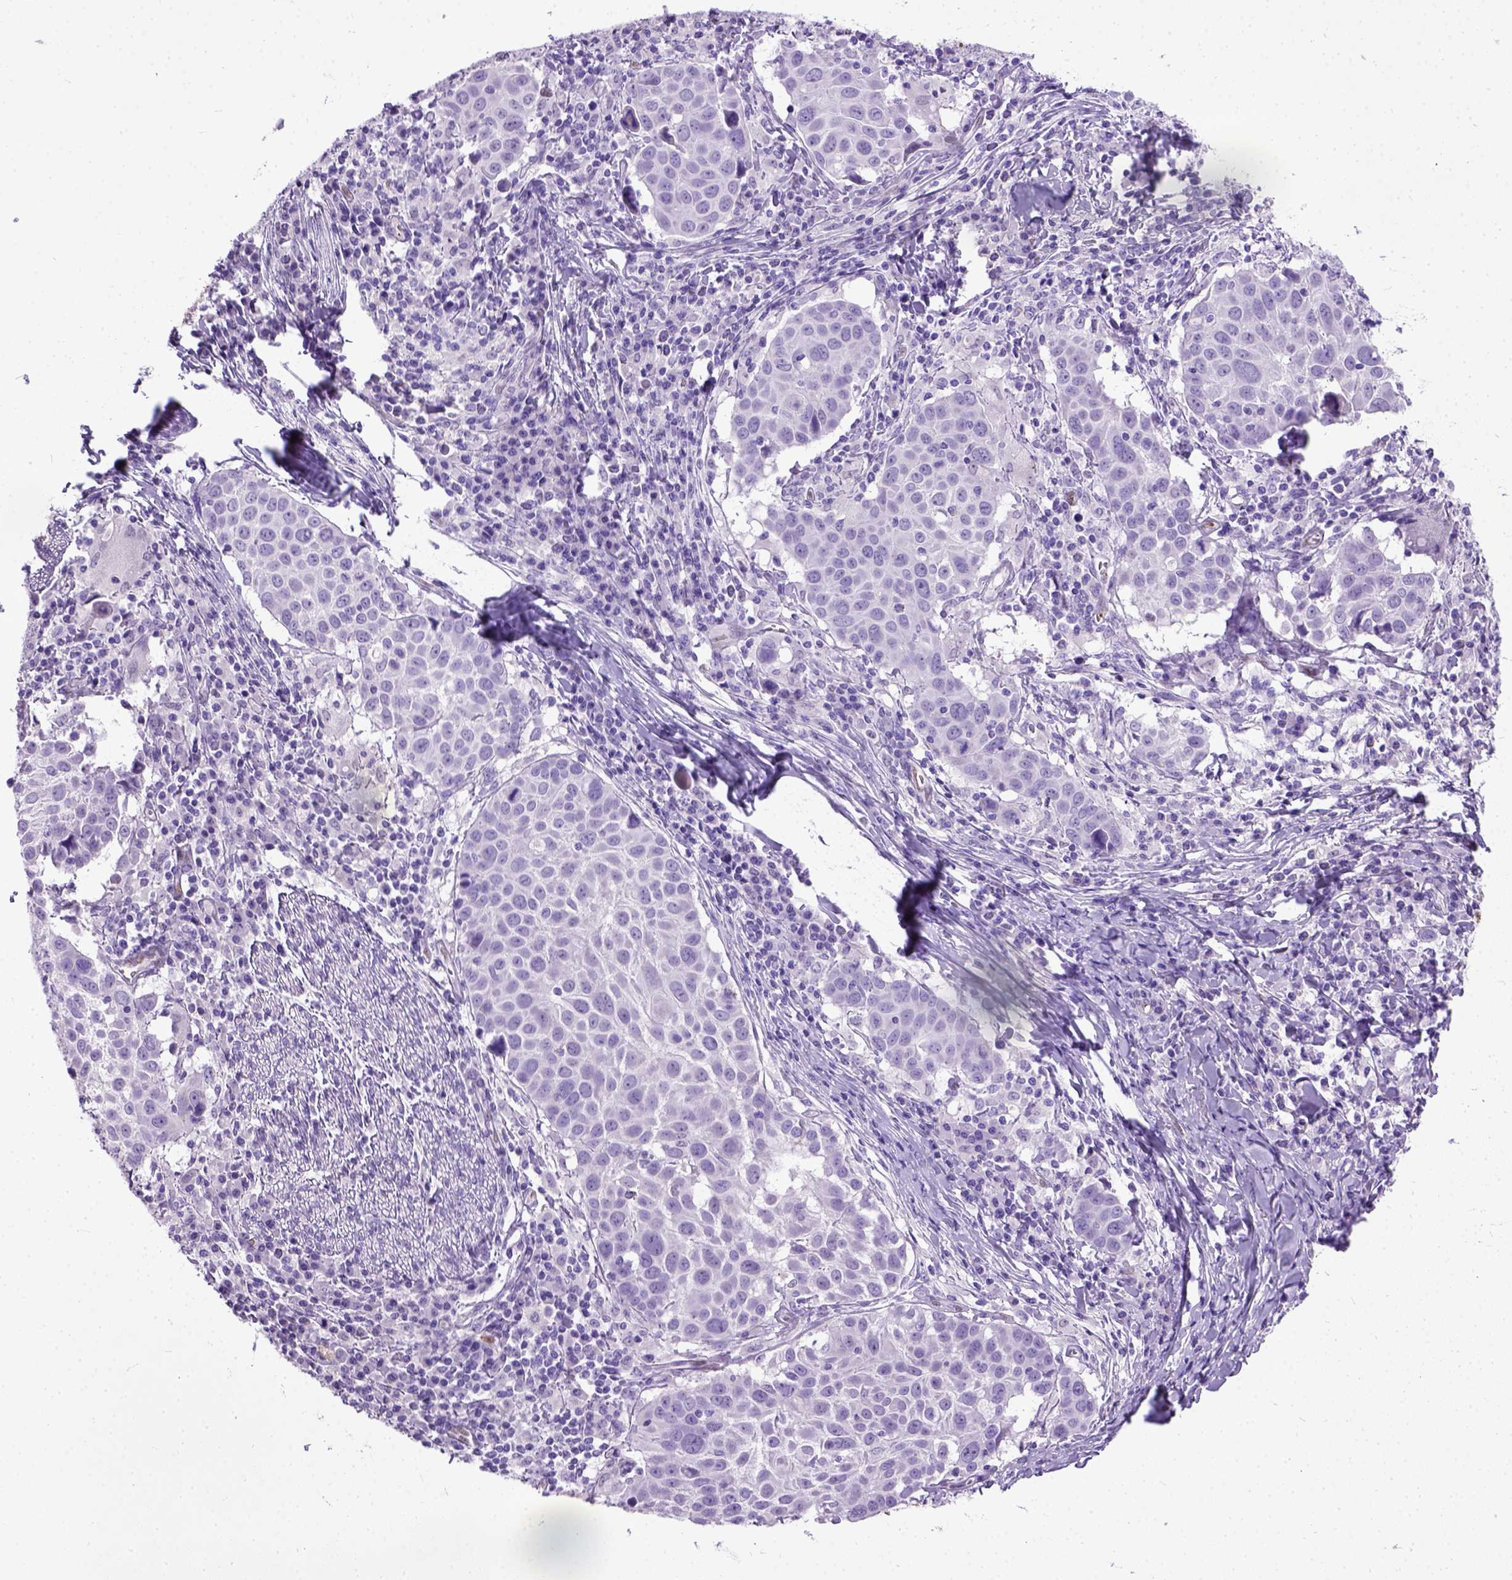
{"staining": {"intensity": "negative", "quantity": "none", "location": "none"}, "tissue": "lung cancer", "cell_type": "Tumor cells", "image_type": "cancer", "snomed": [{"axis": "morphology", "description": "Squamous cell carcinoma, NOS"}, {"axis": "topography", "description": "Lung"}], "caption": "Lung cancer (squamous cell carcinoma) was stained to show a protein in brown. There is no significant expression in tumor cells.", "gene": "ADAMTS8", "patient": {"sex": "male", "age": 57}}